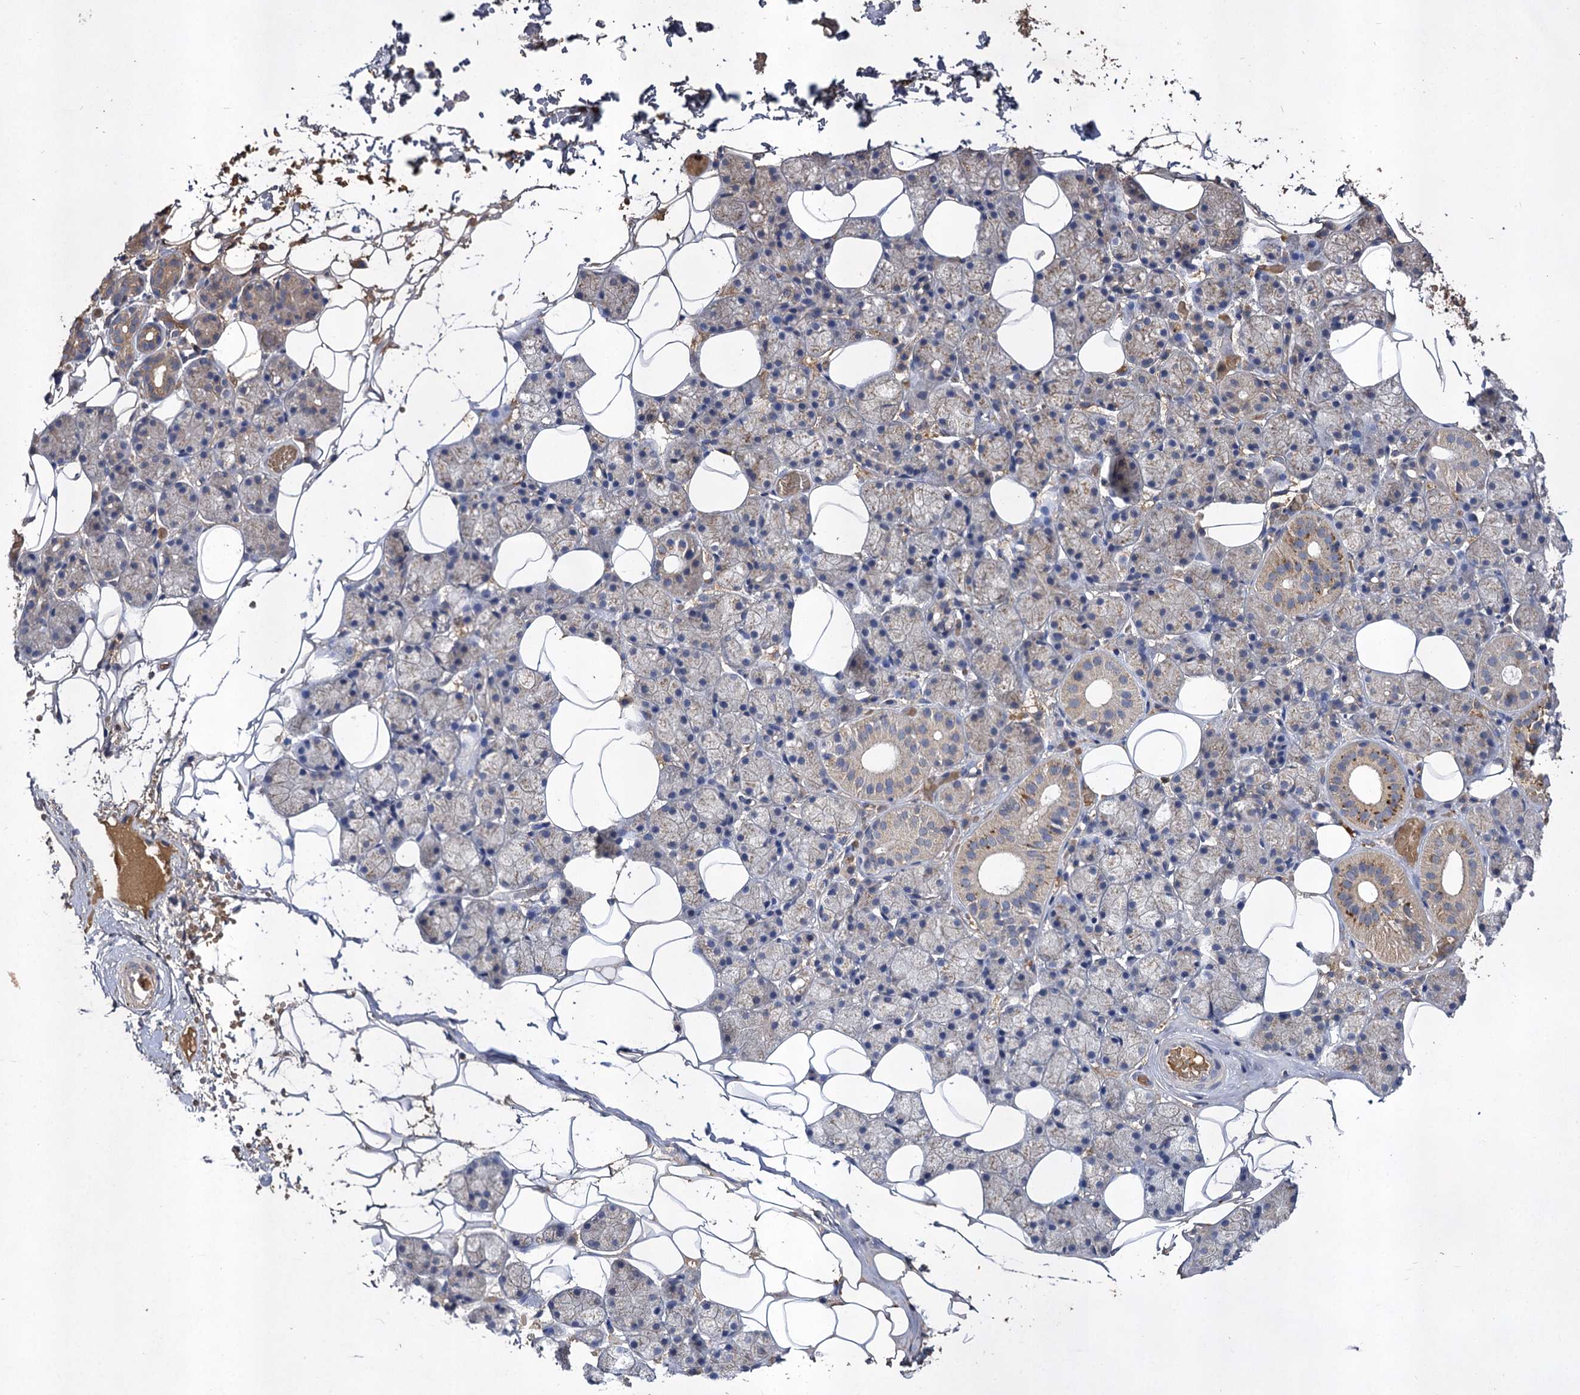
{"staining": {"intensity": "strong", "quantity": "<25%", "location": "cytoplasmic/membranous"}, "tissue": "salivary gland", "cell_type": "Glandular cells", "image_type": "normal", "snomed": [{"axis": "morphology", "description": "Normal tissue, NOS"}, {"axis": "topography", "description": "Salivary gland"}], "caption": "A medium amount of strong cytoplasmic/membranous staining is present in about <25% of glandular cells in normal salivary gland.", "gene": "USP50", "patient": {"sex": "female", "age": 33}}